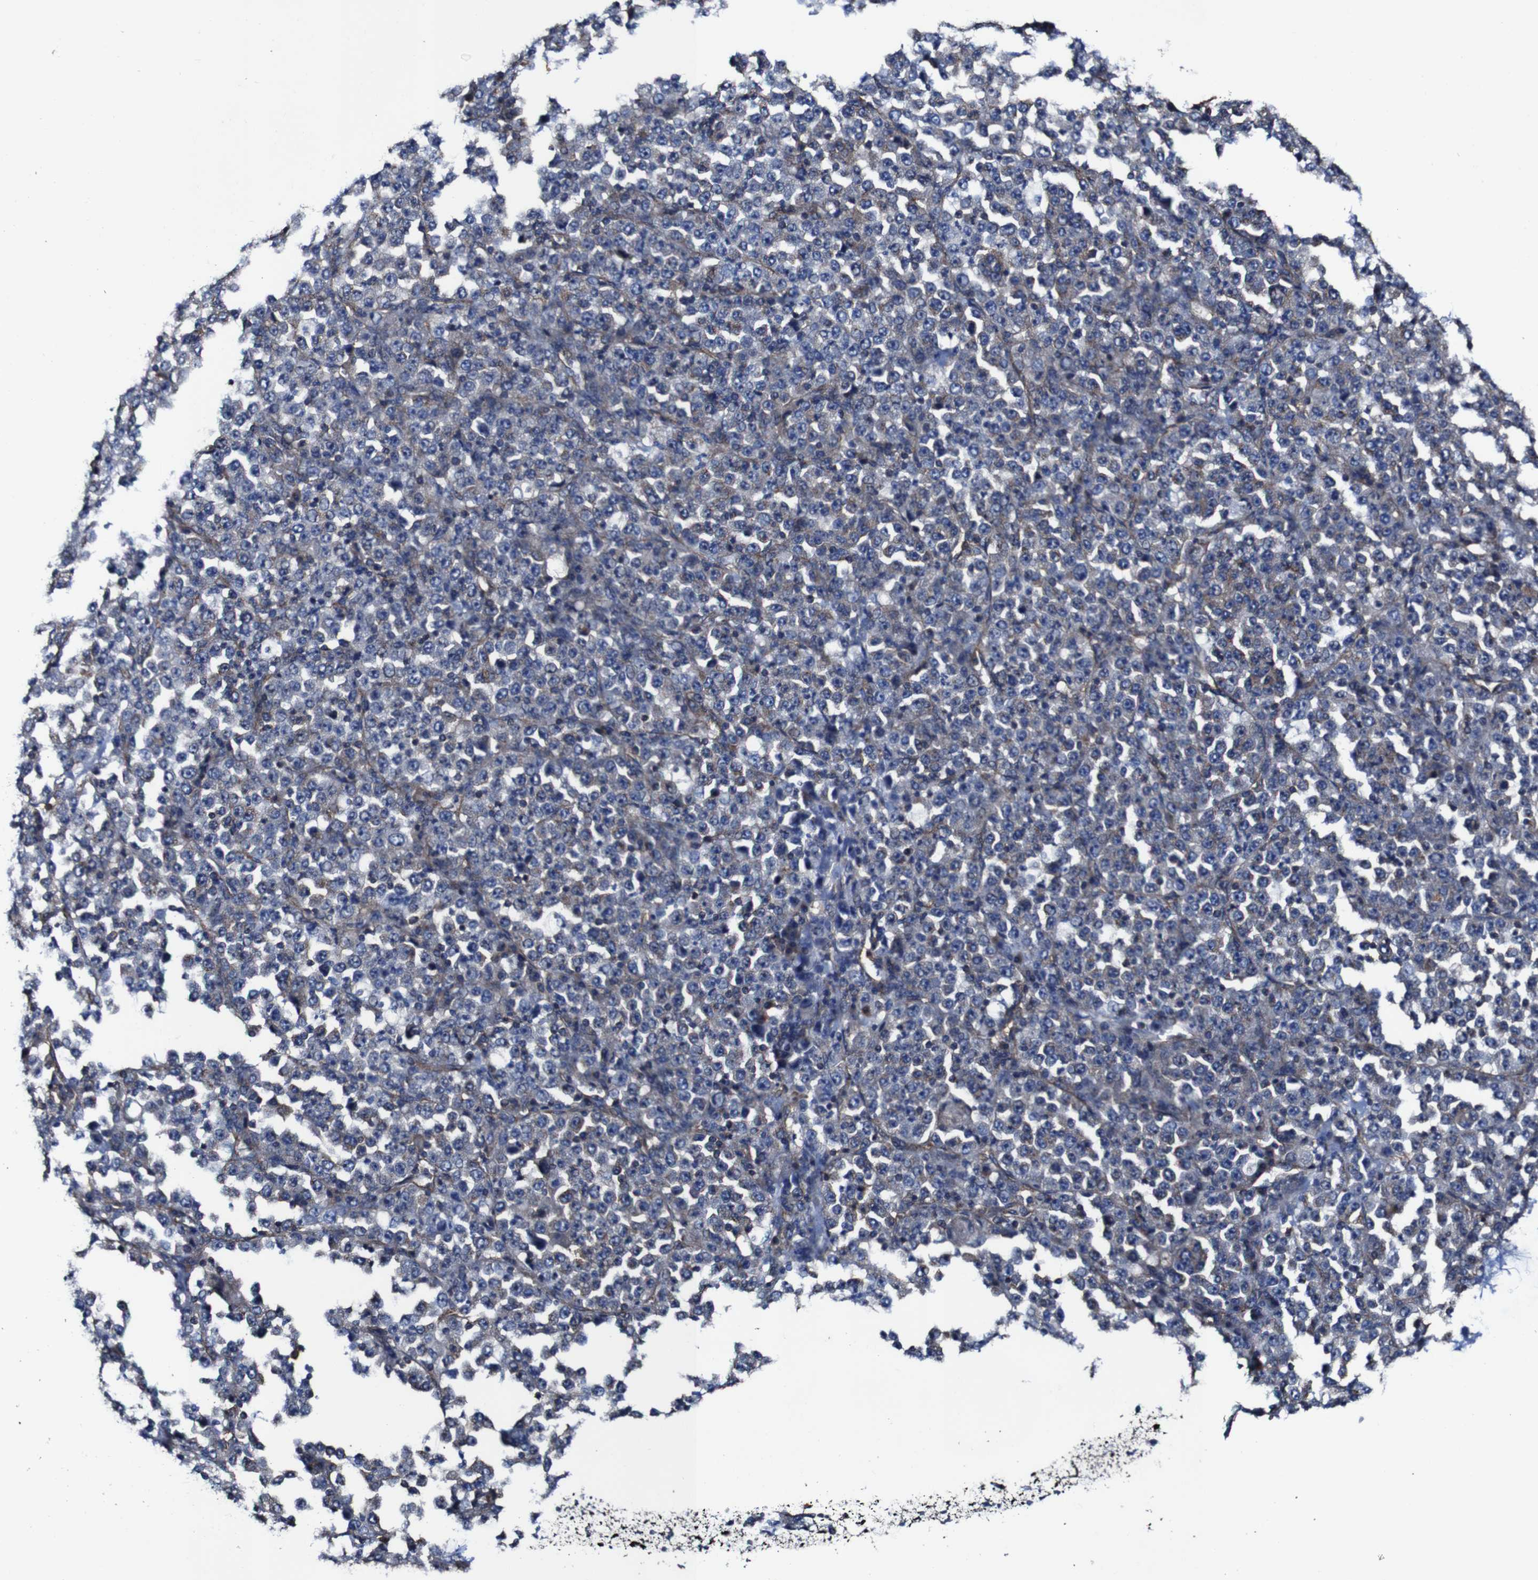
{"staining": {"intensity": "moderate", "quantity": "<25%", "location": "cytoplasmic/membranous"}, "tissue": "stomach cancer", "cell_type": "Tumor cells", "image_type": "cancer", "snomed": [{"axis": "morphology", "description": "Normal tissue, NOS"}, {"axis": "morphology", "description": "Adenocarcinoma, NOS"}, {"axis": "topography", "description": "Stomach, upper"}, {"axis": "topography", "description": "Stomach"}], "caption": "A micrograph of stomach cancer (adenocarcinoma) stained for a protein exhibits moderate cytoplasmic/membranous brown staining in tumor cells. (DAB (3,3'-diaminobenzidine) IHC, brown staining for protein, blue staining for nuclei).", "gene": "CSF1R", "patient": {"sex": "male", "age": 59}}